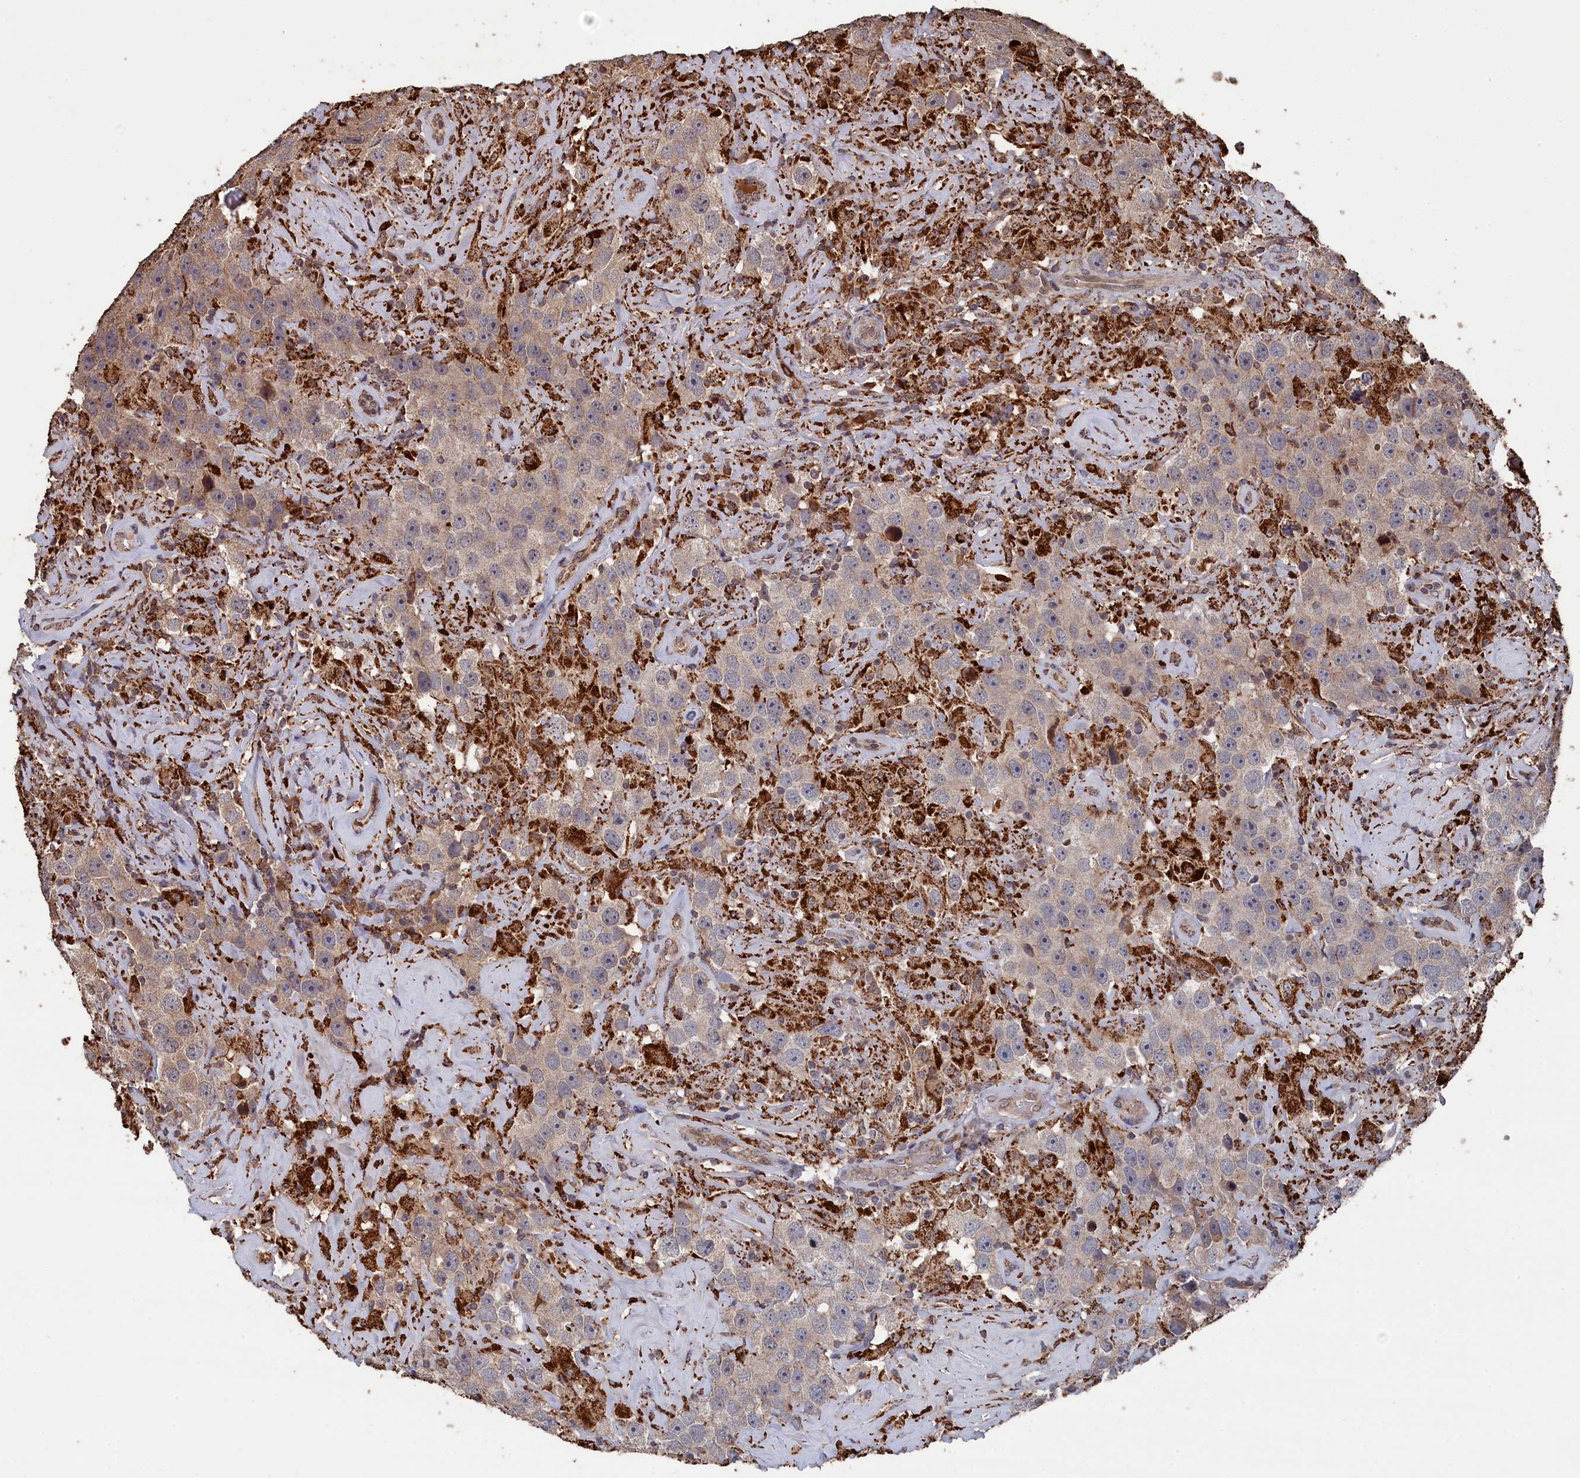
{"staining": {"intensity": "weak", "quantity": ">75%", "location": "cytoplasmic/membranous"}, "tissue": "testis cancer", "cell_type": "Tumor cells", "image_type": "cancer", "snomed": [{"axis": "morphology", "description": "Seminoma, NOS"}, {"axis": "topography", "description": "Testis"}], "caption": "The micrograph displays a brown stain indicating the presence of a protein in the cytoplasmic/membranous of tumor cells in testis cancer. (DAB (3,3'-diaminobenzidine) IHC, brown staining for protein, blue staining for nuclei).", "gene": "CEACAM21", "patient": {"sex": "male", "age": 49}}